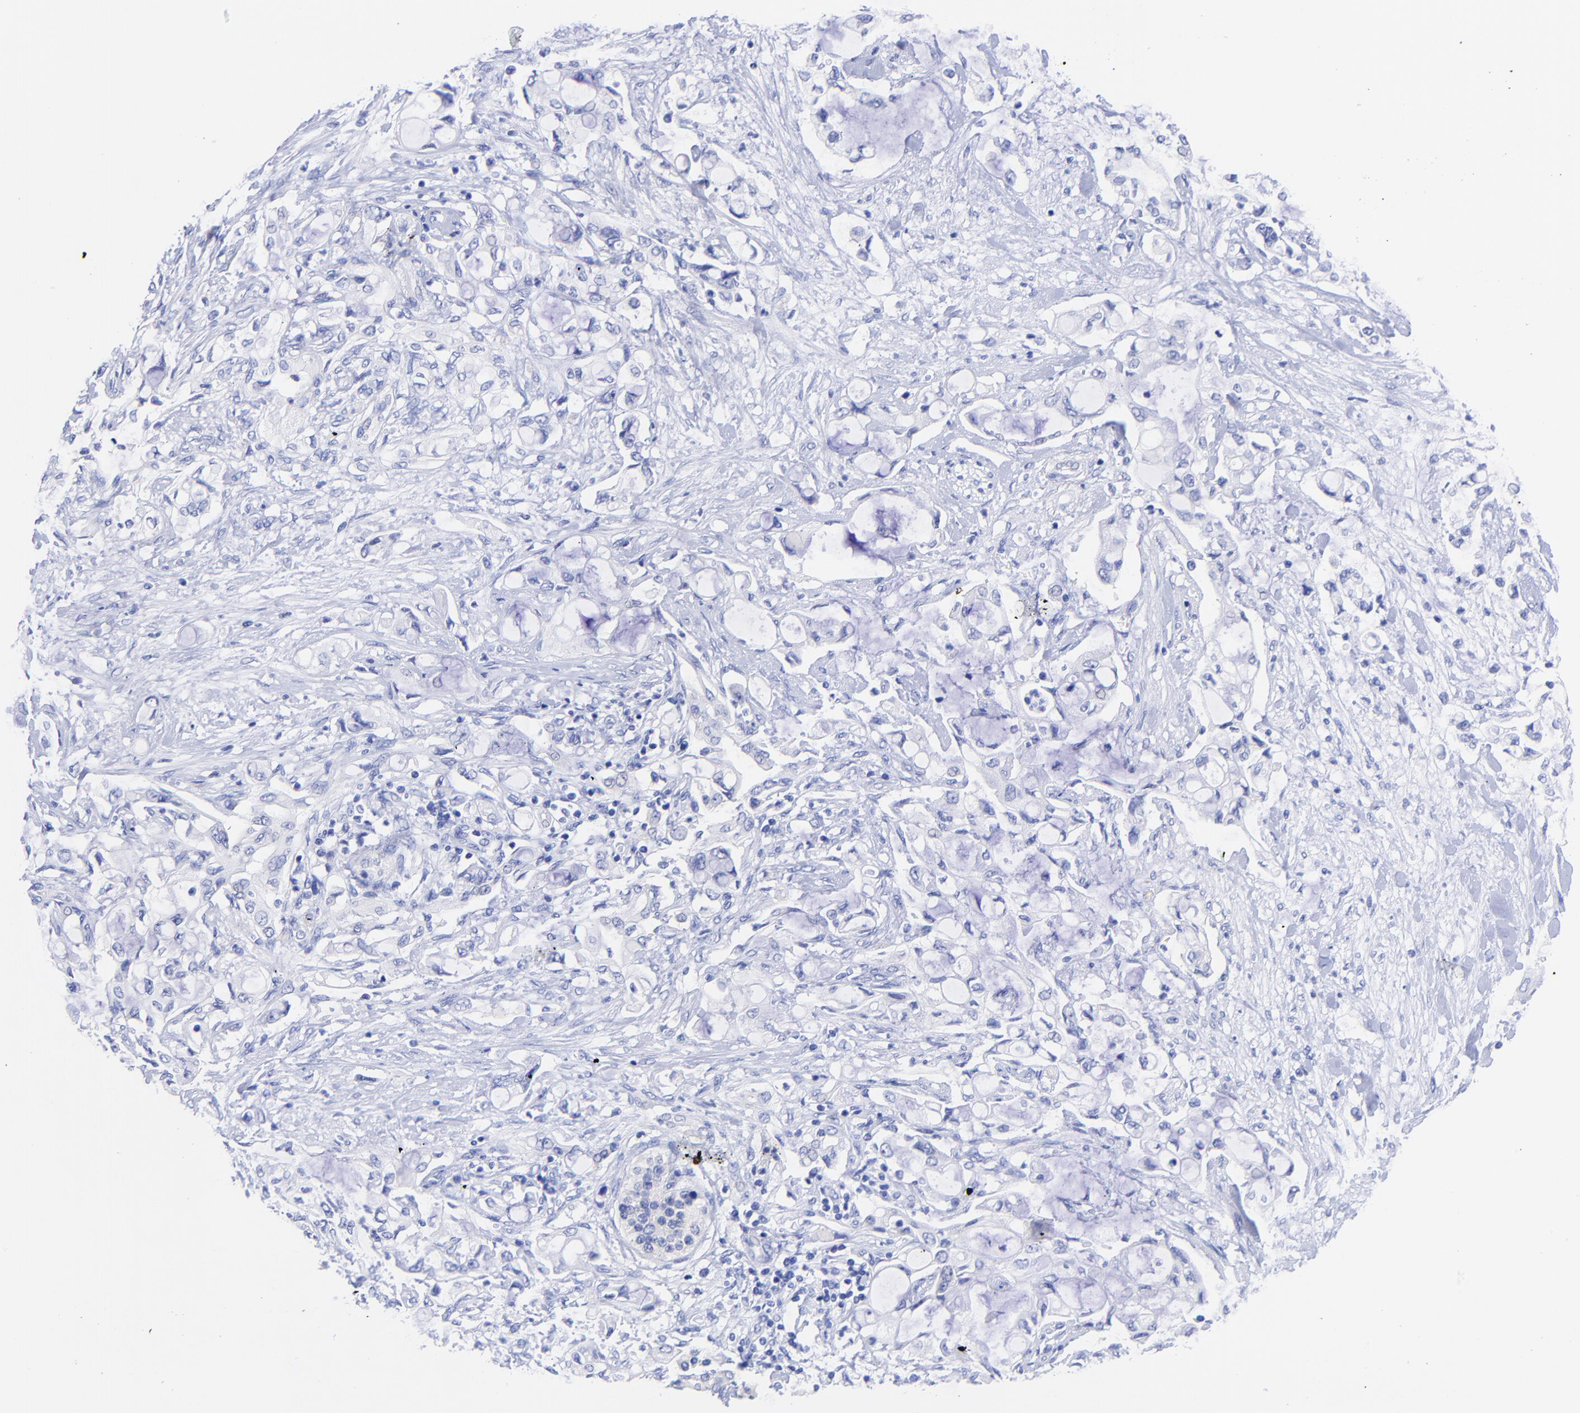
{"staining": {"intensity": "negative", "quantity": "none", "location": "none"}, "tissue": "pancreatic cancer", "cell_type": "Tumor cells", "image_type": "cancer", "snomed": [{"axis": "morphology", "description": "Adenocarcinoma, NOS"}, {"axis": "topography", "description": "Pancreas"}], "caption": "Tumor cells are negative for protein expression in human pancreatic cancer.", "gene": "GPHN", "patient": {"sex": "female", "age": 70}}